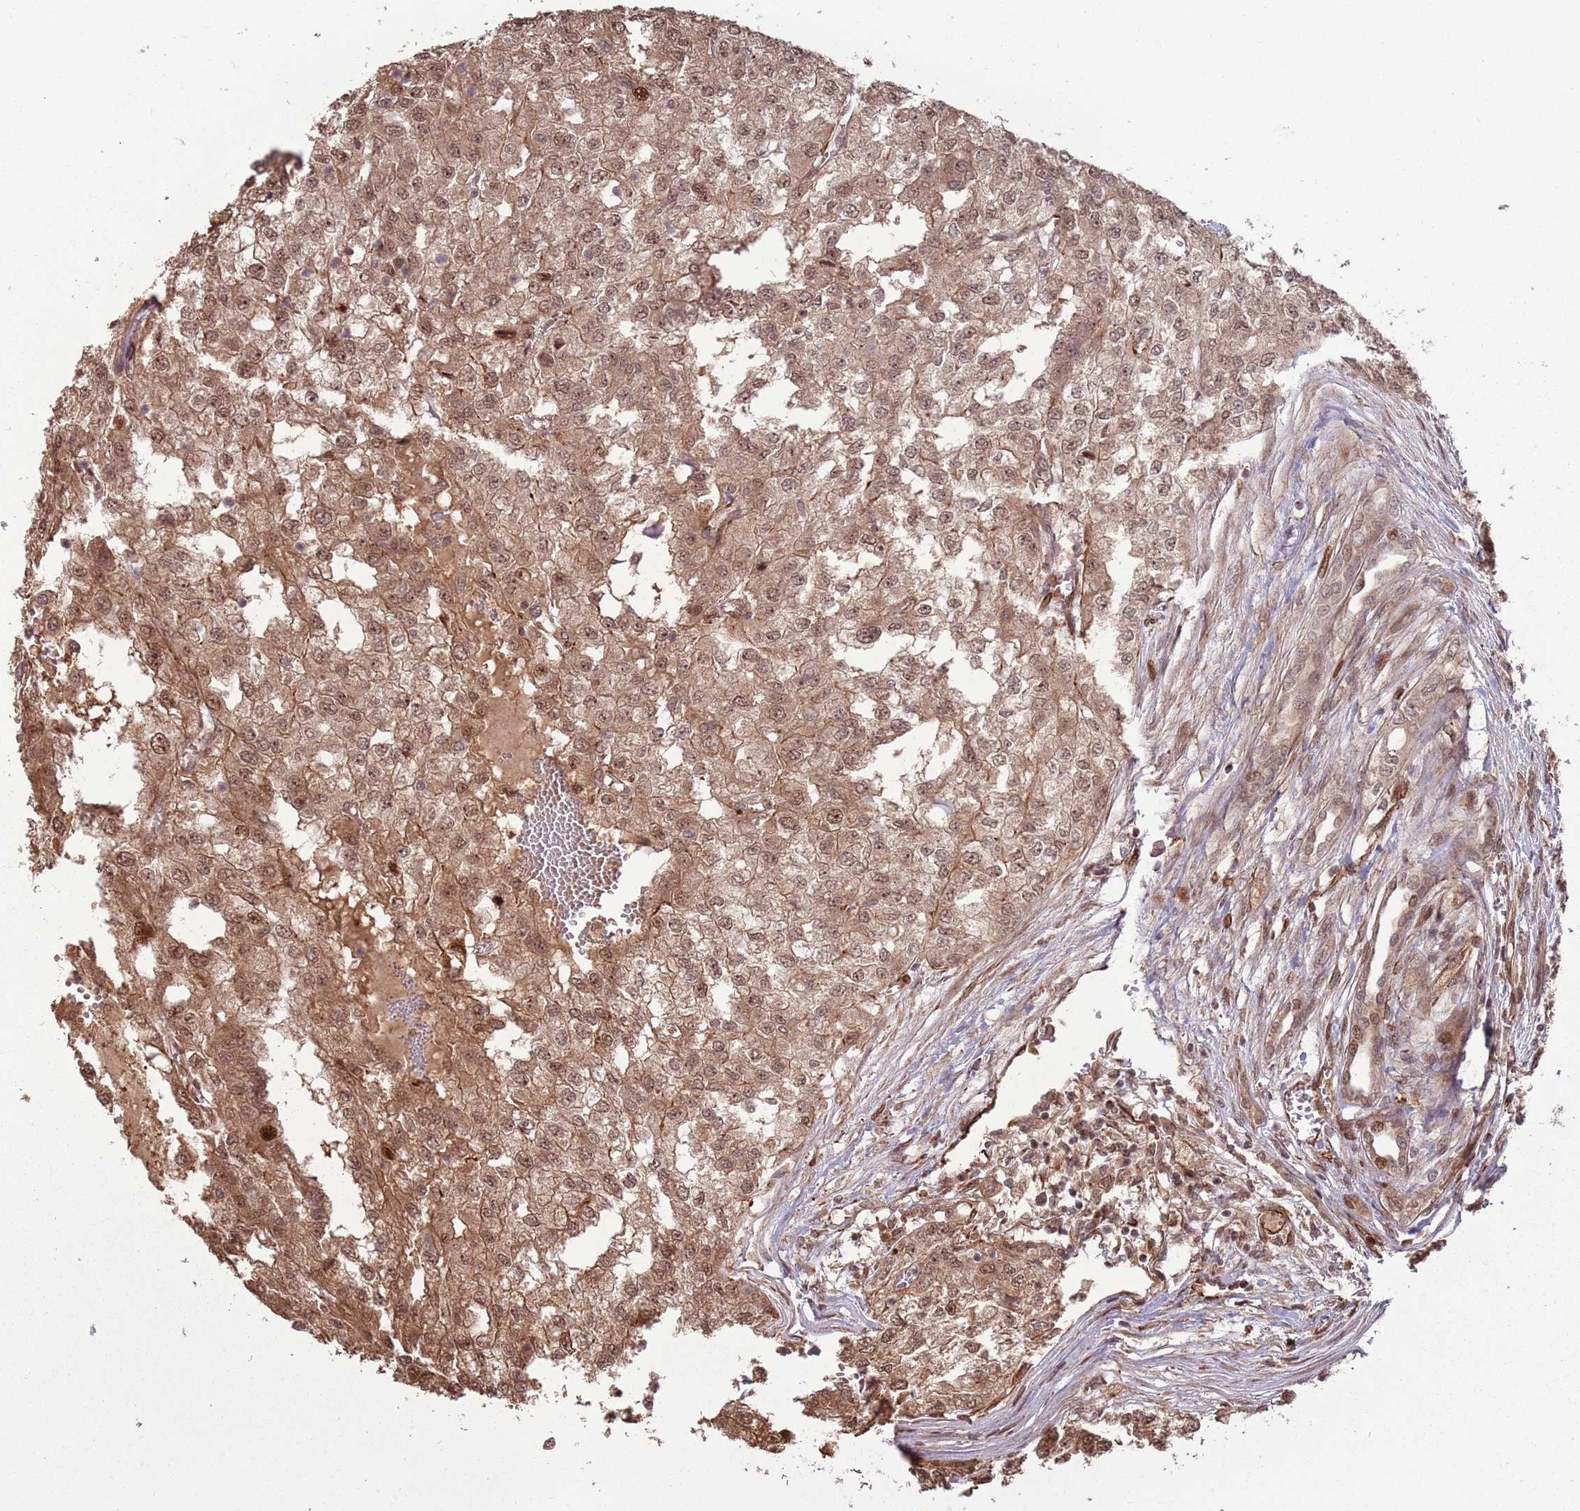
{"staining": {"intensity": "moderate", "quantity": ">75%", "location": "cytoplasmic/membranous,nuclear"}, "tissue": "renal cancer", "cell_type": "Tumor cells", "image_type": "cancer", "snomed": [{"axis": "morphology", "description": "Adenocarcinoma, NOS"}, {"axis": "topography", "description": "Kidney"}], "caption": "IHC histopathology image of human renal cancer stained for a protein (brown), which reveals medium levels of moderate cytoplasmic/membranous and nuclear expression in approximately >75% of tumor cells.", "gene": "ADAMTS3", "patient": {"sex": "female", "age": 54}}